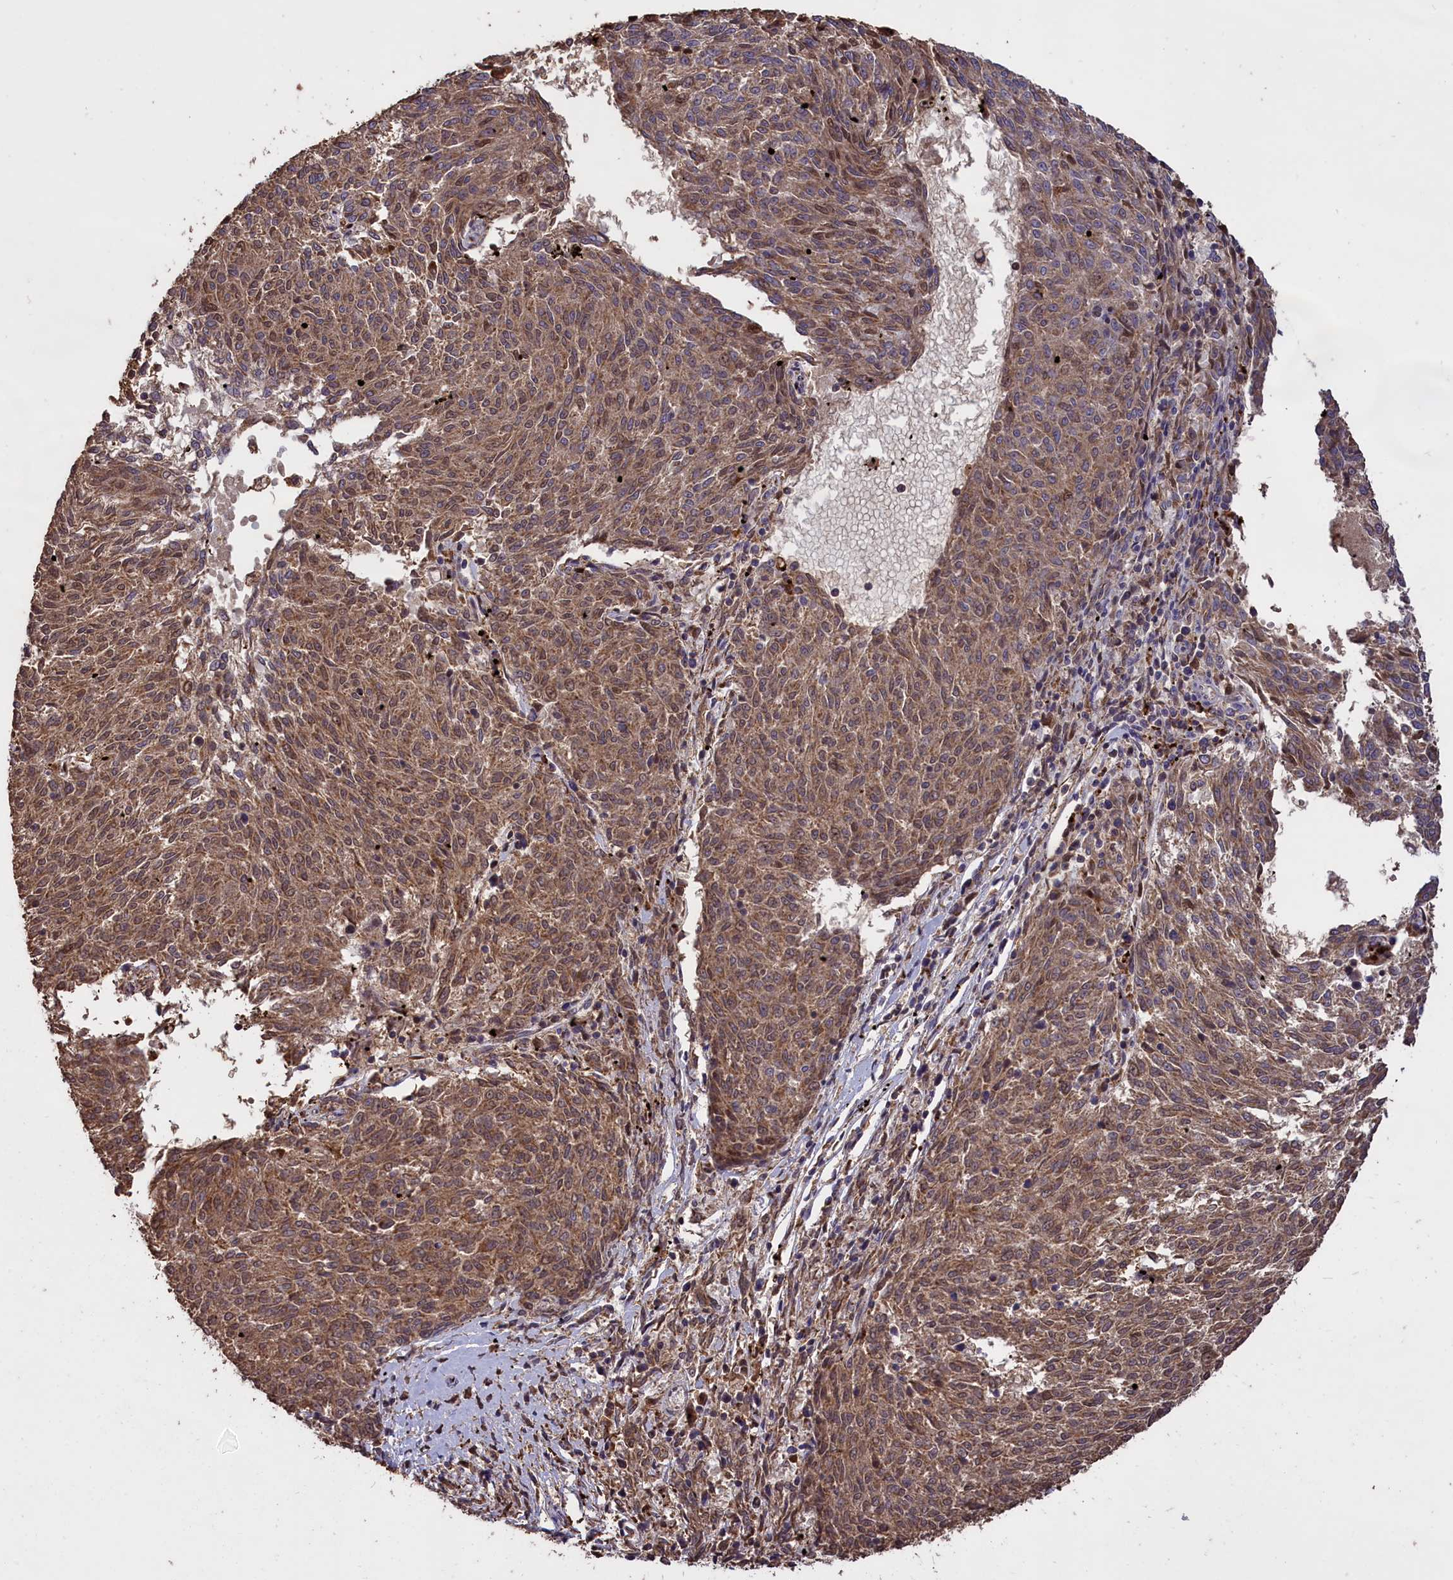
{"staining": {"intensity": "moderate", "quantity": ">75%", "location": "cytoplasmic/membranous,nuclear"}, "tissue": "melanoma", "cell_type": "Tumor cells", "image_type": "cancer", "snomed": [{"axis": "morphology", "description": "Malignant melanoma, NOS"}, {"axis": "topography", "description": "Skin"}], "caption": "Immunohistochemistry staining of malignant melanoma, which exhibits medium levels of moderate cytoplasmic/membranous and nuclear expression in about >75% of tumor cells indicating moderate cytoplasmic/membranous and nuclear protein expression. The staining was performed using DAB (brown) for protein detection and nuclei were counterstained in hematoxylin (blue).", "gene": "CLRN2", "patient": {"sex": "female", "age": 72}}